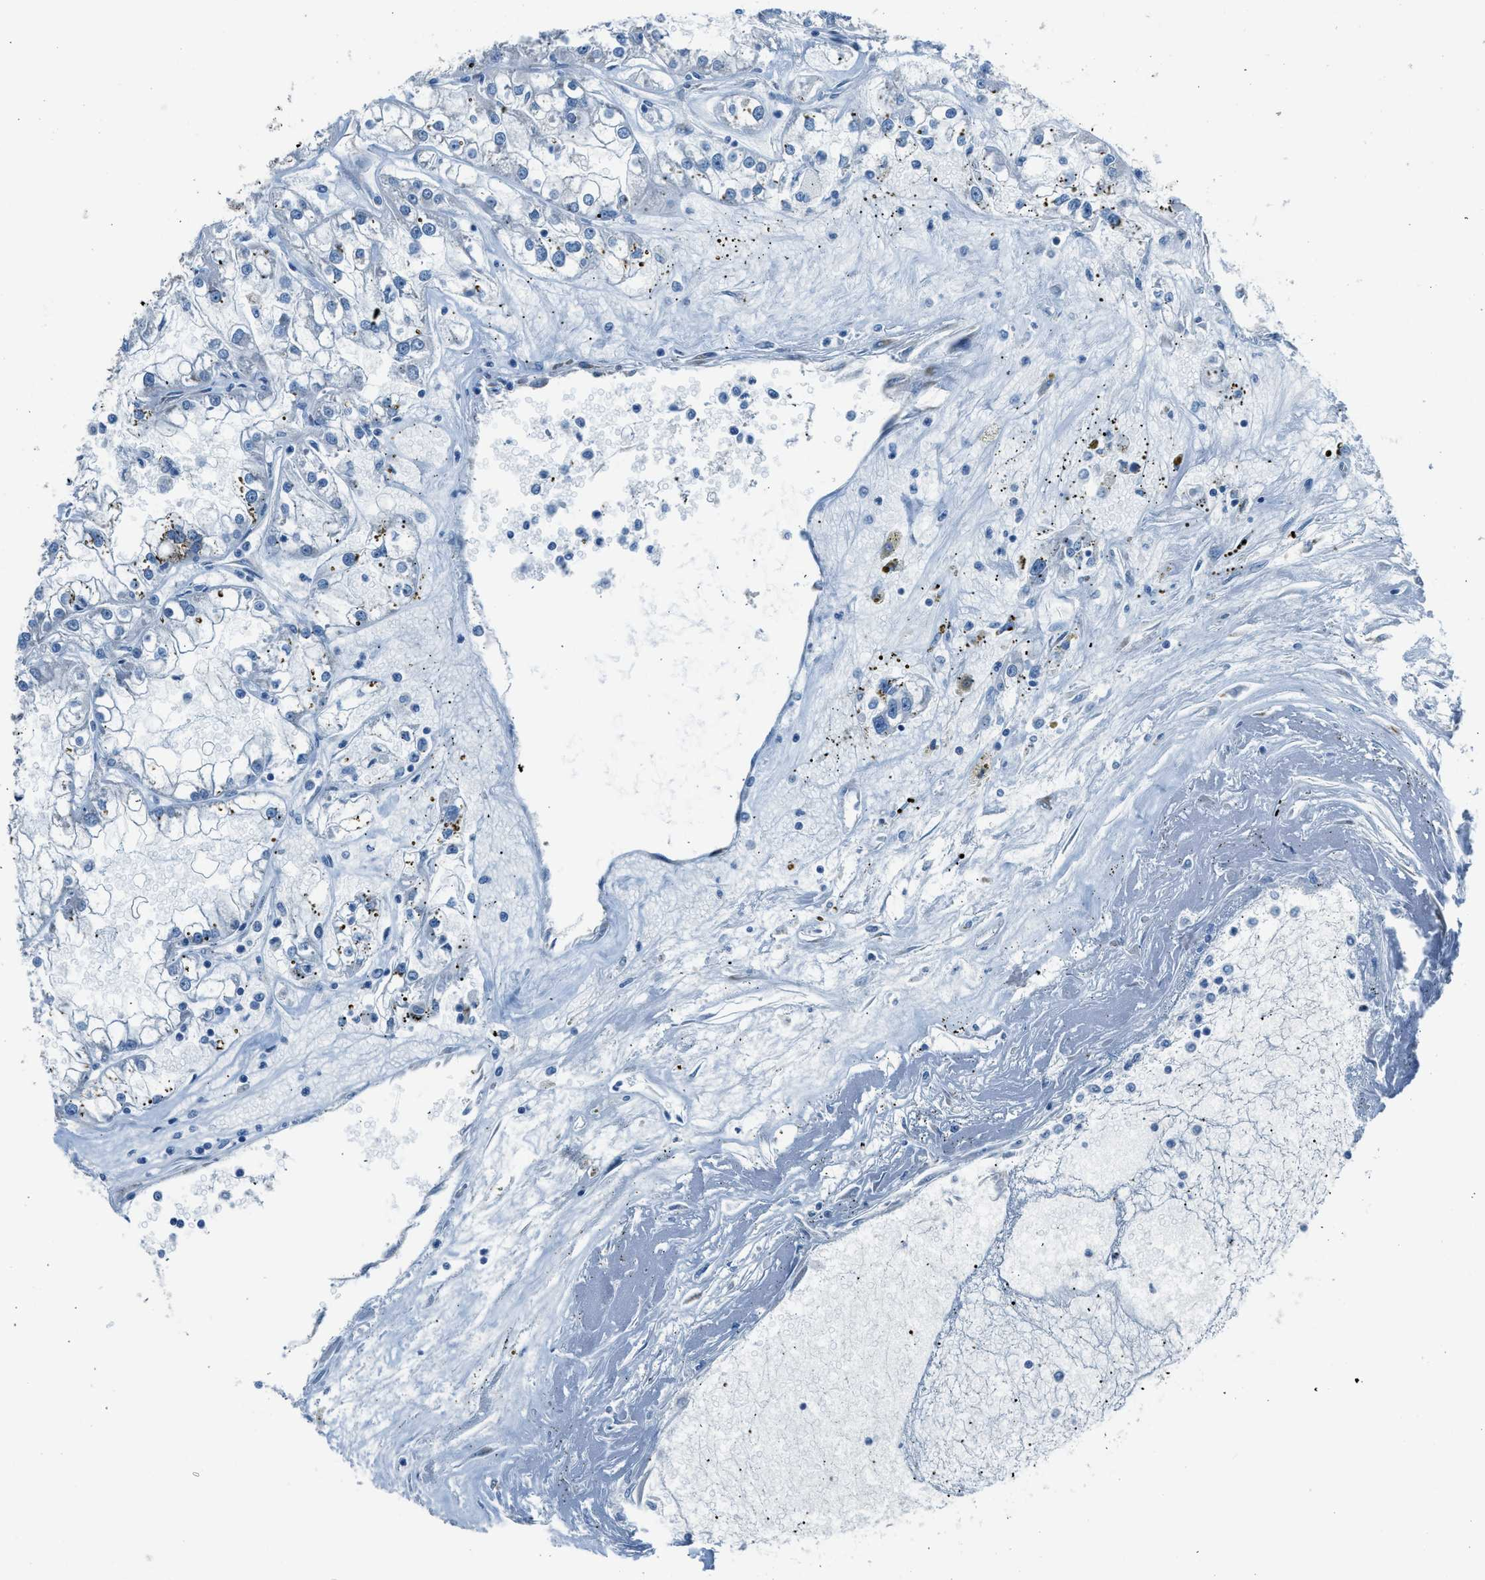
{"staining": {"intensity": "negative", "quantity": "none", "location": "none"}, "tissue": "renal cancer", "cell_type": "Tumor cells", "image_type": "cancer", "snomed": [{"axis": "morphology", "description": "Adenocarcinoma, NOS"}, {"axis": "topography", "description": "Kidney"}], "caption": "IHC of renal cancer (adenocarcinoma) demonstrates no staining in tumor cells.", "gene": "RNF41", "patient": {"sex": "female", "age": 52}}